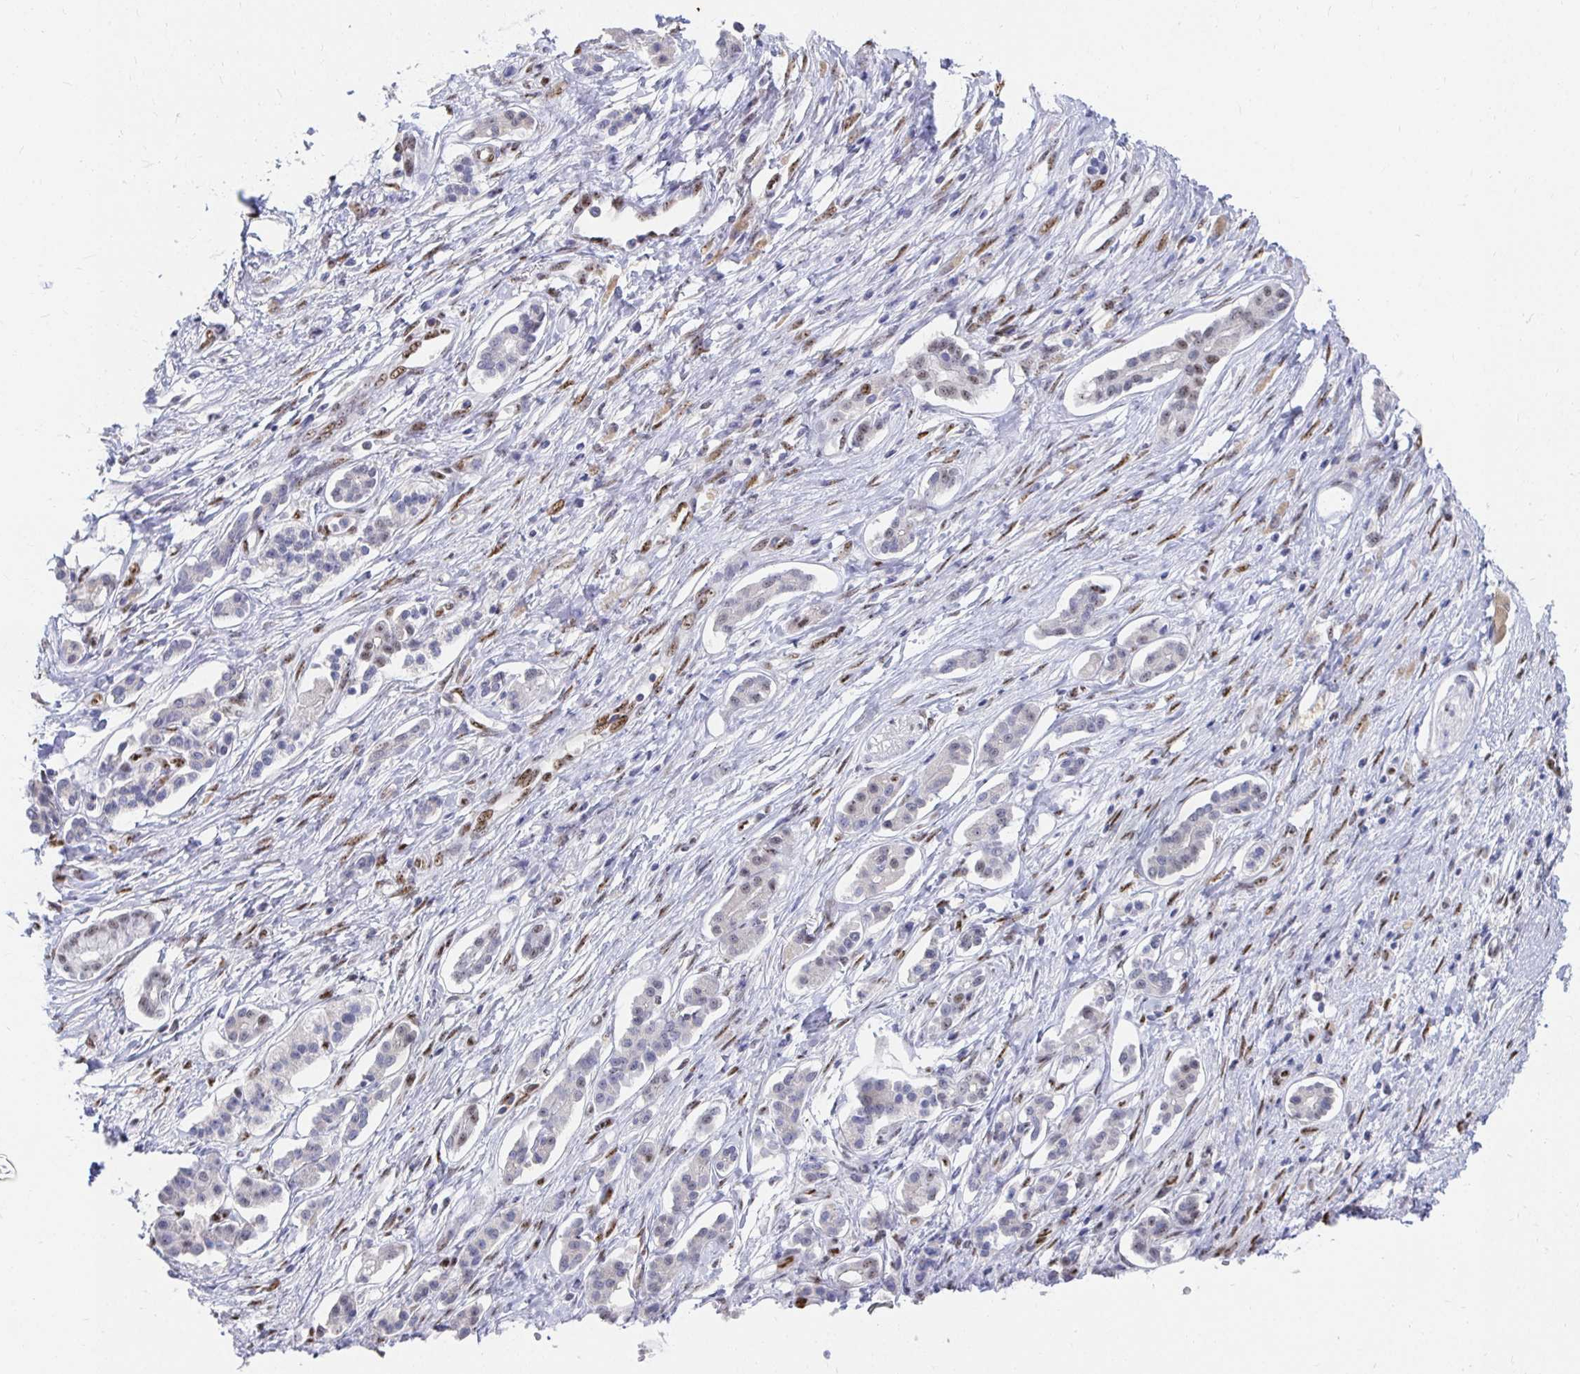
{"staining": {"intensity": "negative", "quantity": "none", "location": "none"}, "tissue": "pancreatic cancer", "cell_type": "Tumor cells", "image_type": "cancer", "snomed": [{"axis": "morphology", "description": "Adenocarcinoma, NOS"}, {"axis": "topography", "description": "Pancreas"}], "caption": "Tumor cells show no significant expression in pancreatic cancer. (DAB IHC visualized using brightfield microscopy, high magnification).", "gene": "CLIC3", "patient": {"sex": "male", "age": 68}}